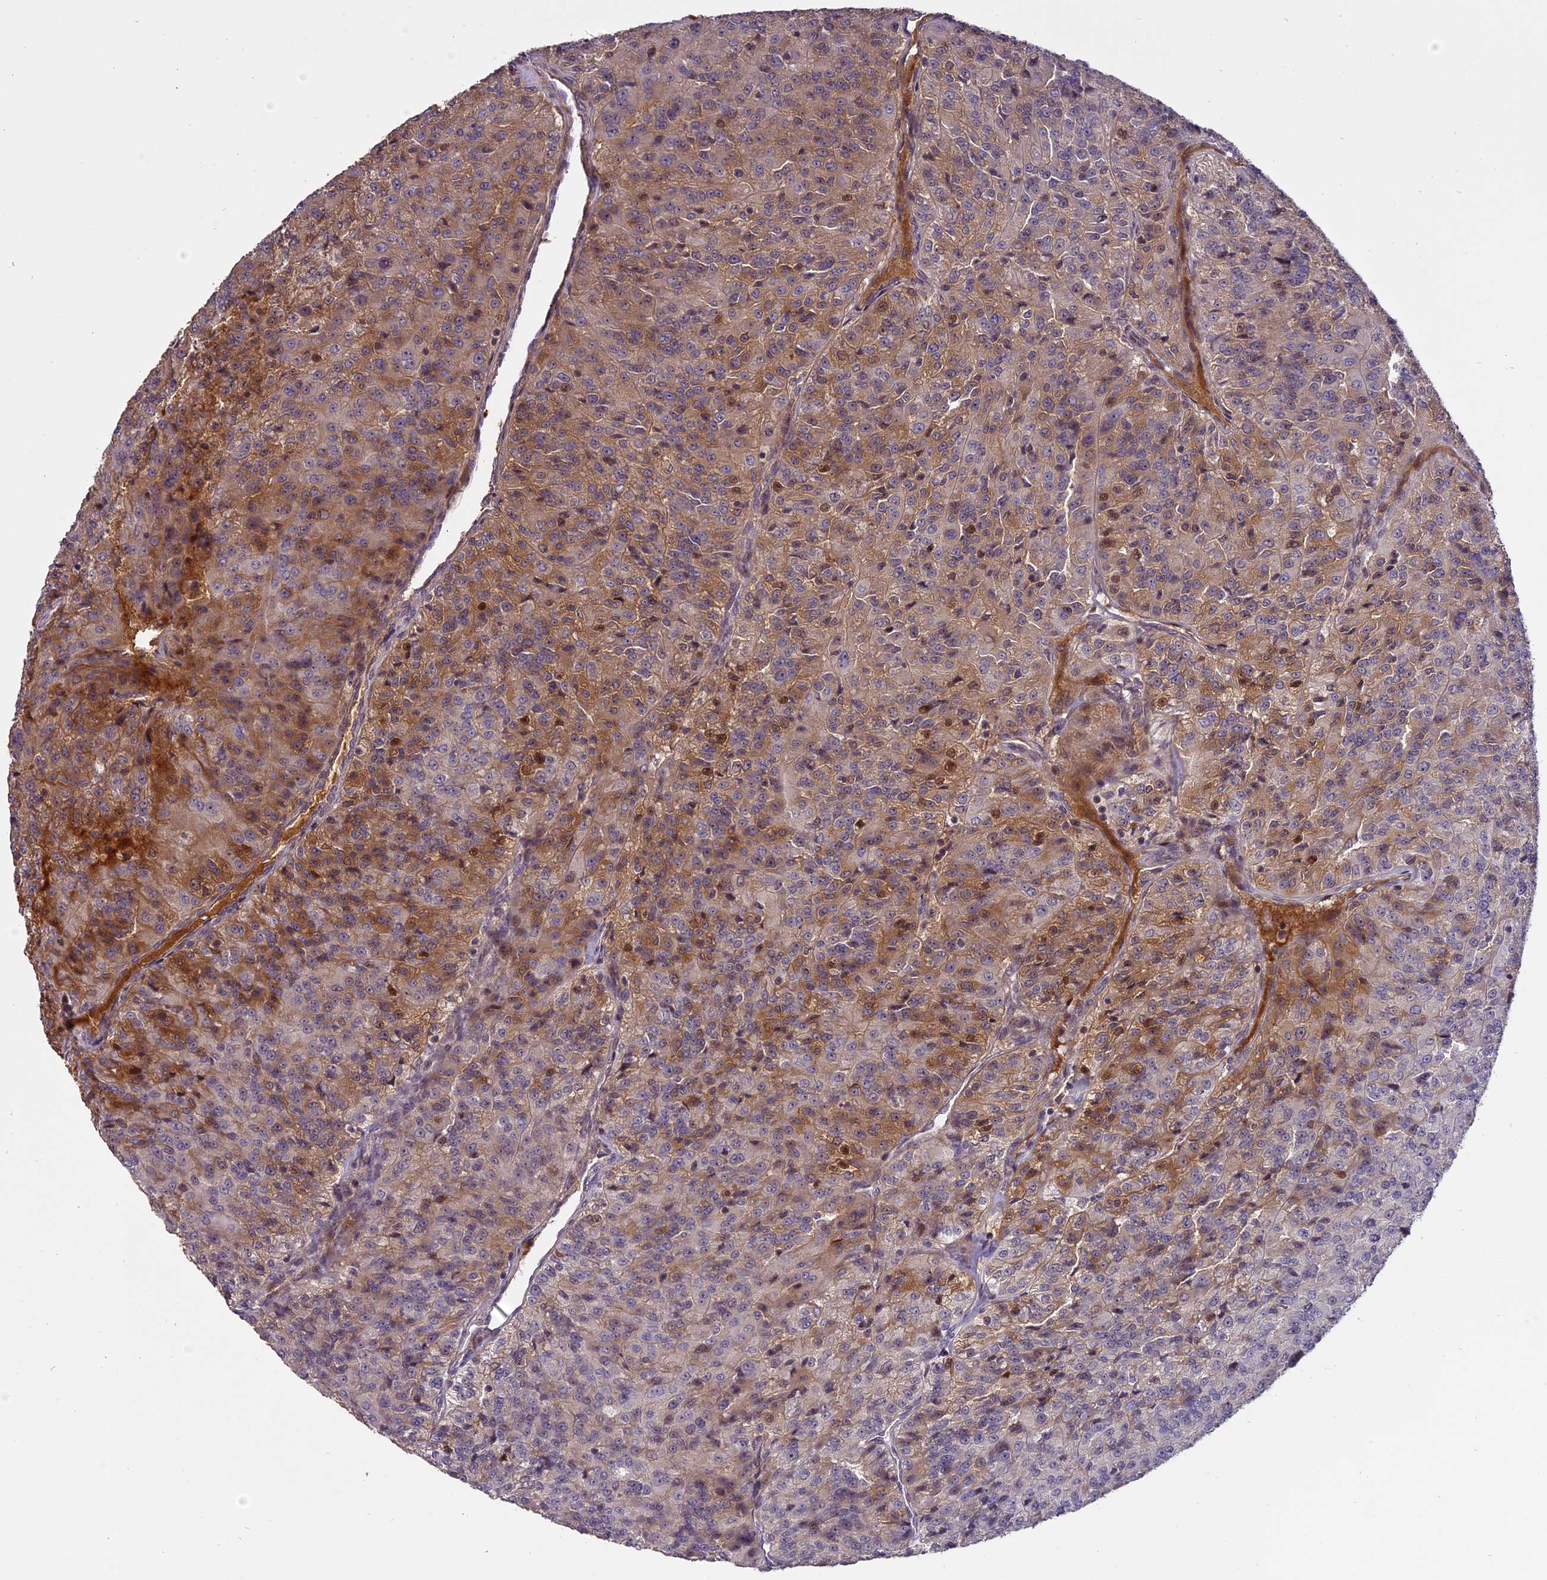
{"staining": {"intensity": "moderate", "quantity": ">75%", "location": "cytoplasmic/membranous"}, "tissue": "renal cancer", "cell_type": "Tumor cells", "image_type": "cancer", "snomed": [{"axis": "morphology", "description": "Adenocarcinoma, NOS"}, {"axis": "topography", "description": "Kidney"}], "caption": "An immunohistochemistry (IHC) image of tumor tissue is shown. Protein staining in brown labels moderate cytoplasmic/membranous positivity in renal cancer (adenocarcinoma) within tumor cells.", "gene": "ENHO", "patient": {"sex": "female", "age": 63}}